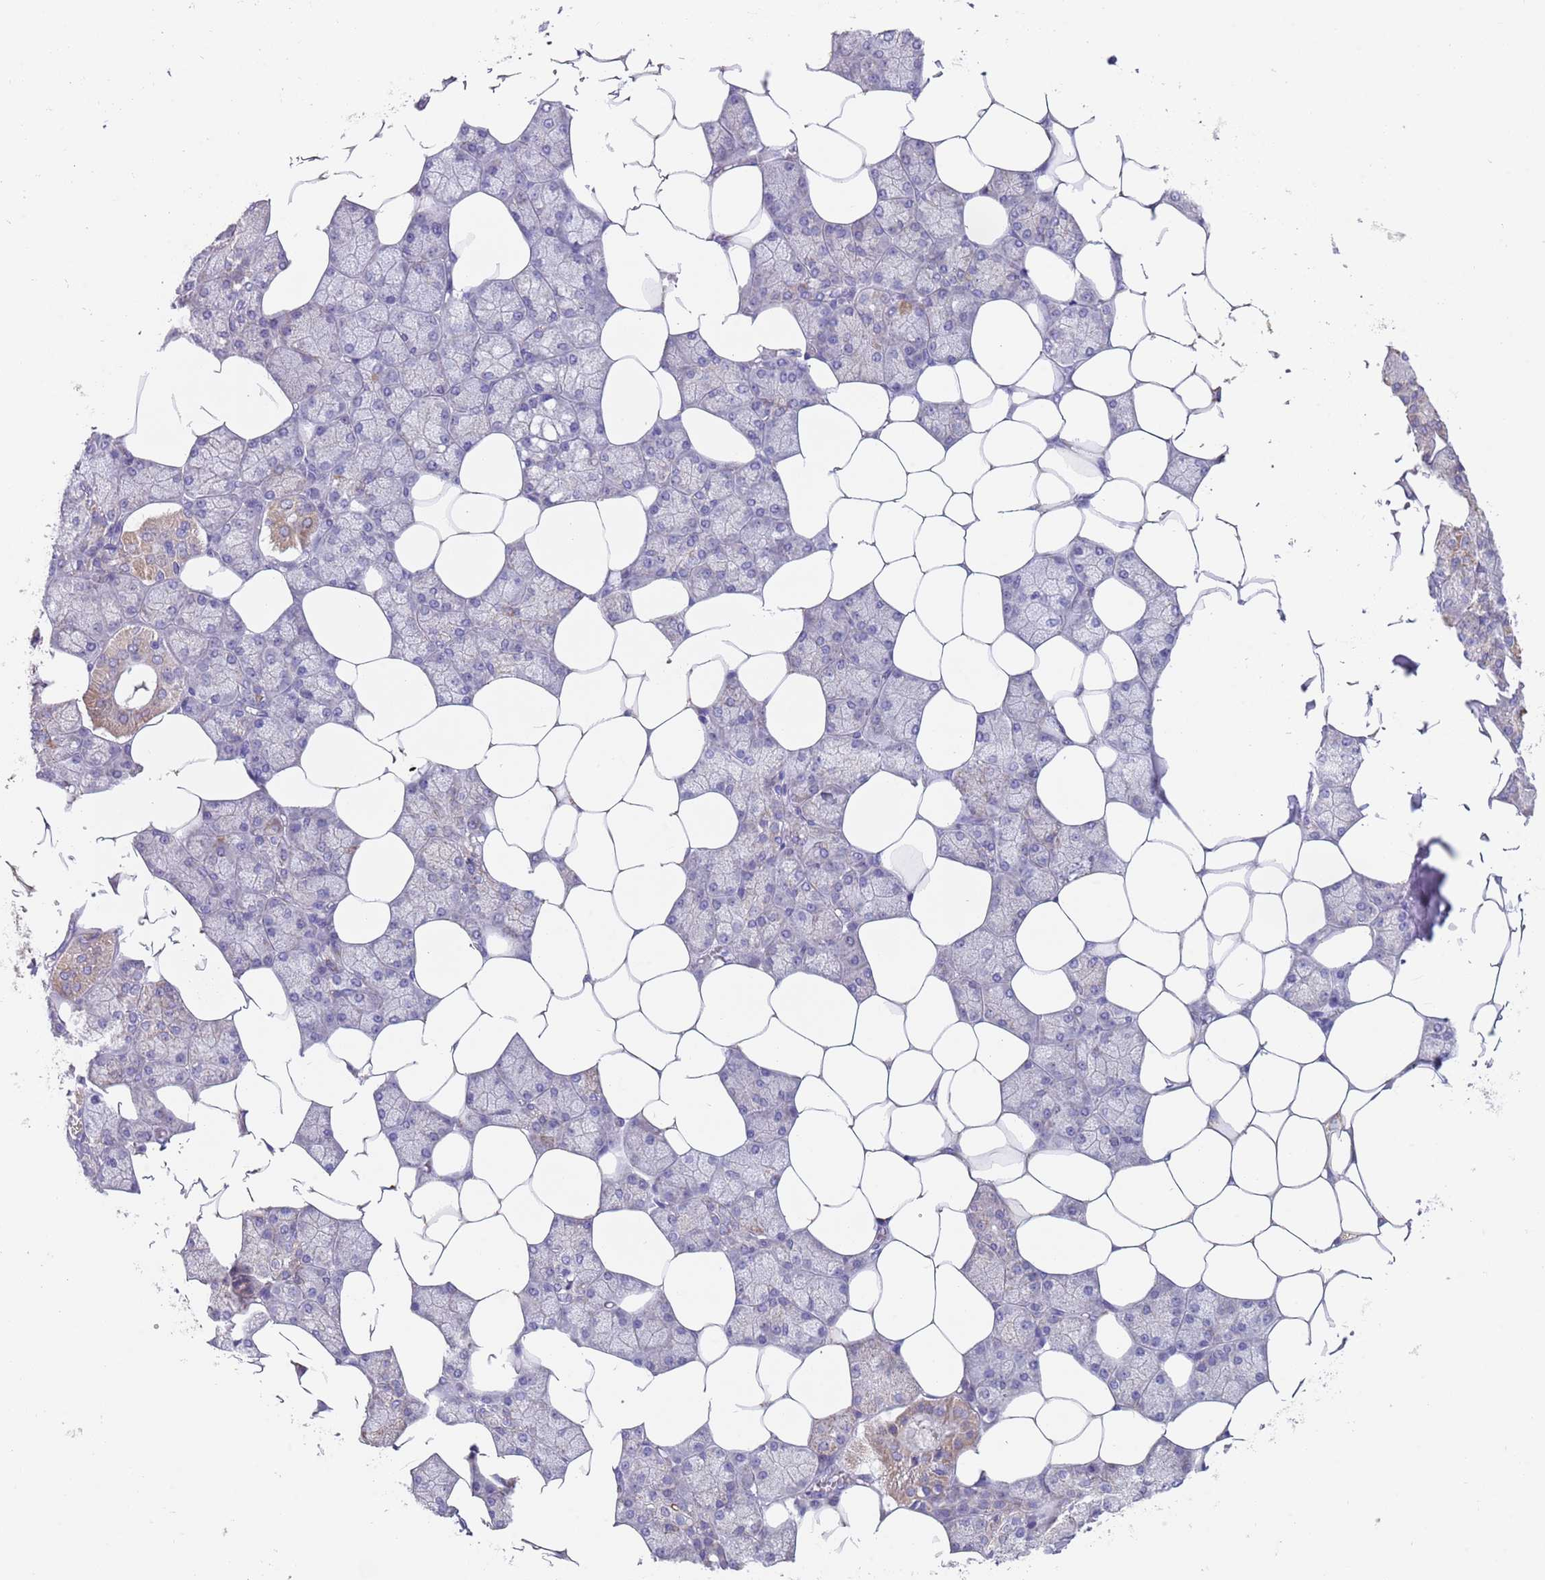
{"staining": {"intensity": "weak", "quantity": "<25%", "location": "cytoplasmic/membranous"}, "tissue": "salivary gland", "cell_type": "Glandular cells", "image_type": "normal", "snomed": [{"axis": "morphology", "description": "Normal tissue, NOS"}, {"axis": "topography", "description": "Salivary gland"}], "caption": "Immunohistochemistry histopathology image of unremarkable salivary gland: salivary gland stained with DAB (3,3'-diaminobenzidine) reveals no significant protein expression in glandular cells.", "gene": "SPIRE2", "patient": {"sex": "male", "age": 62}}